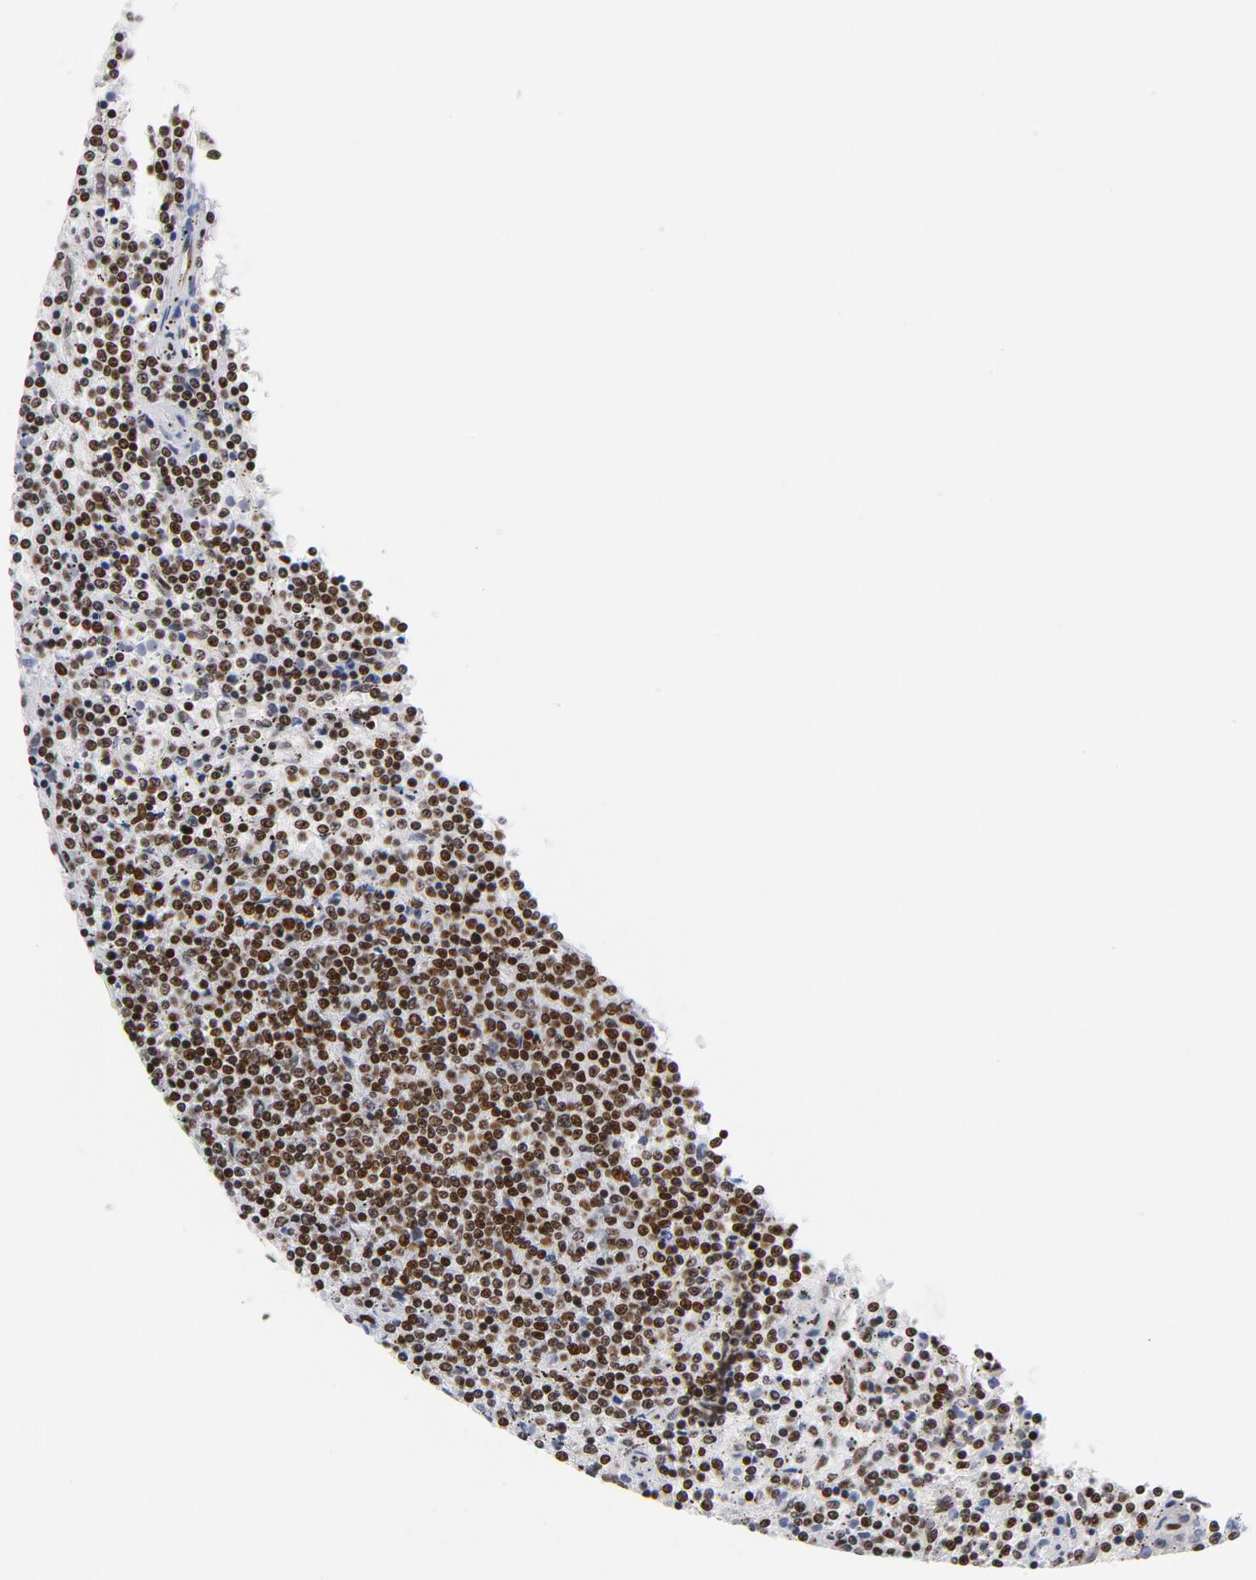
{"staining": {"intensity": "strong", "quantity": ">75%", "location": "nuclear"}, "tissue": "lymphoma", "cell_type": "Tumor cells", "image_type": "cancer", "snomed": [{"axis": "morphology", "description": "Malignant lymphoma, non-Hodgkin's type, Low grade"}, {"axis": "topography", "description": "Spleen"}], "caption": "Human low-grade malignant lymphoma, non-Hodgkin's type stained with a protein marker shows strong staining in tumor cells.", "gene": "TOP2B", "patient": {"sex": "female", "age": 50}}